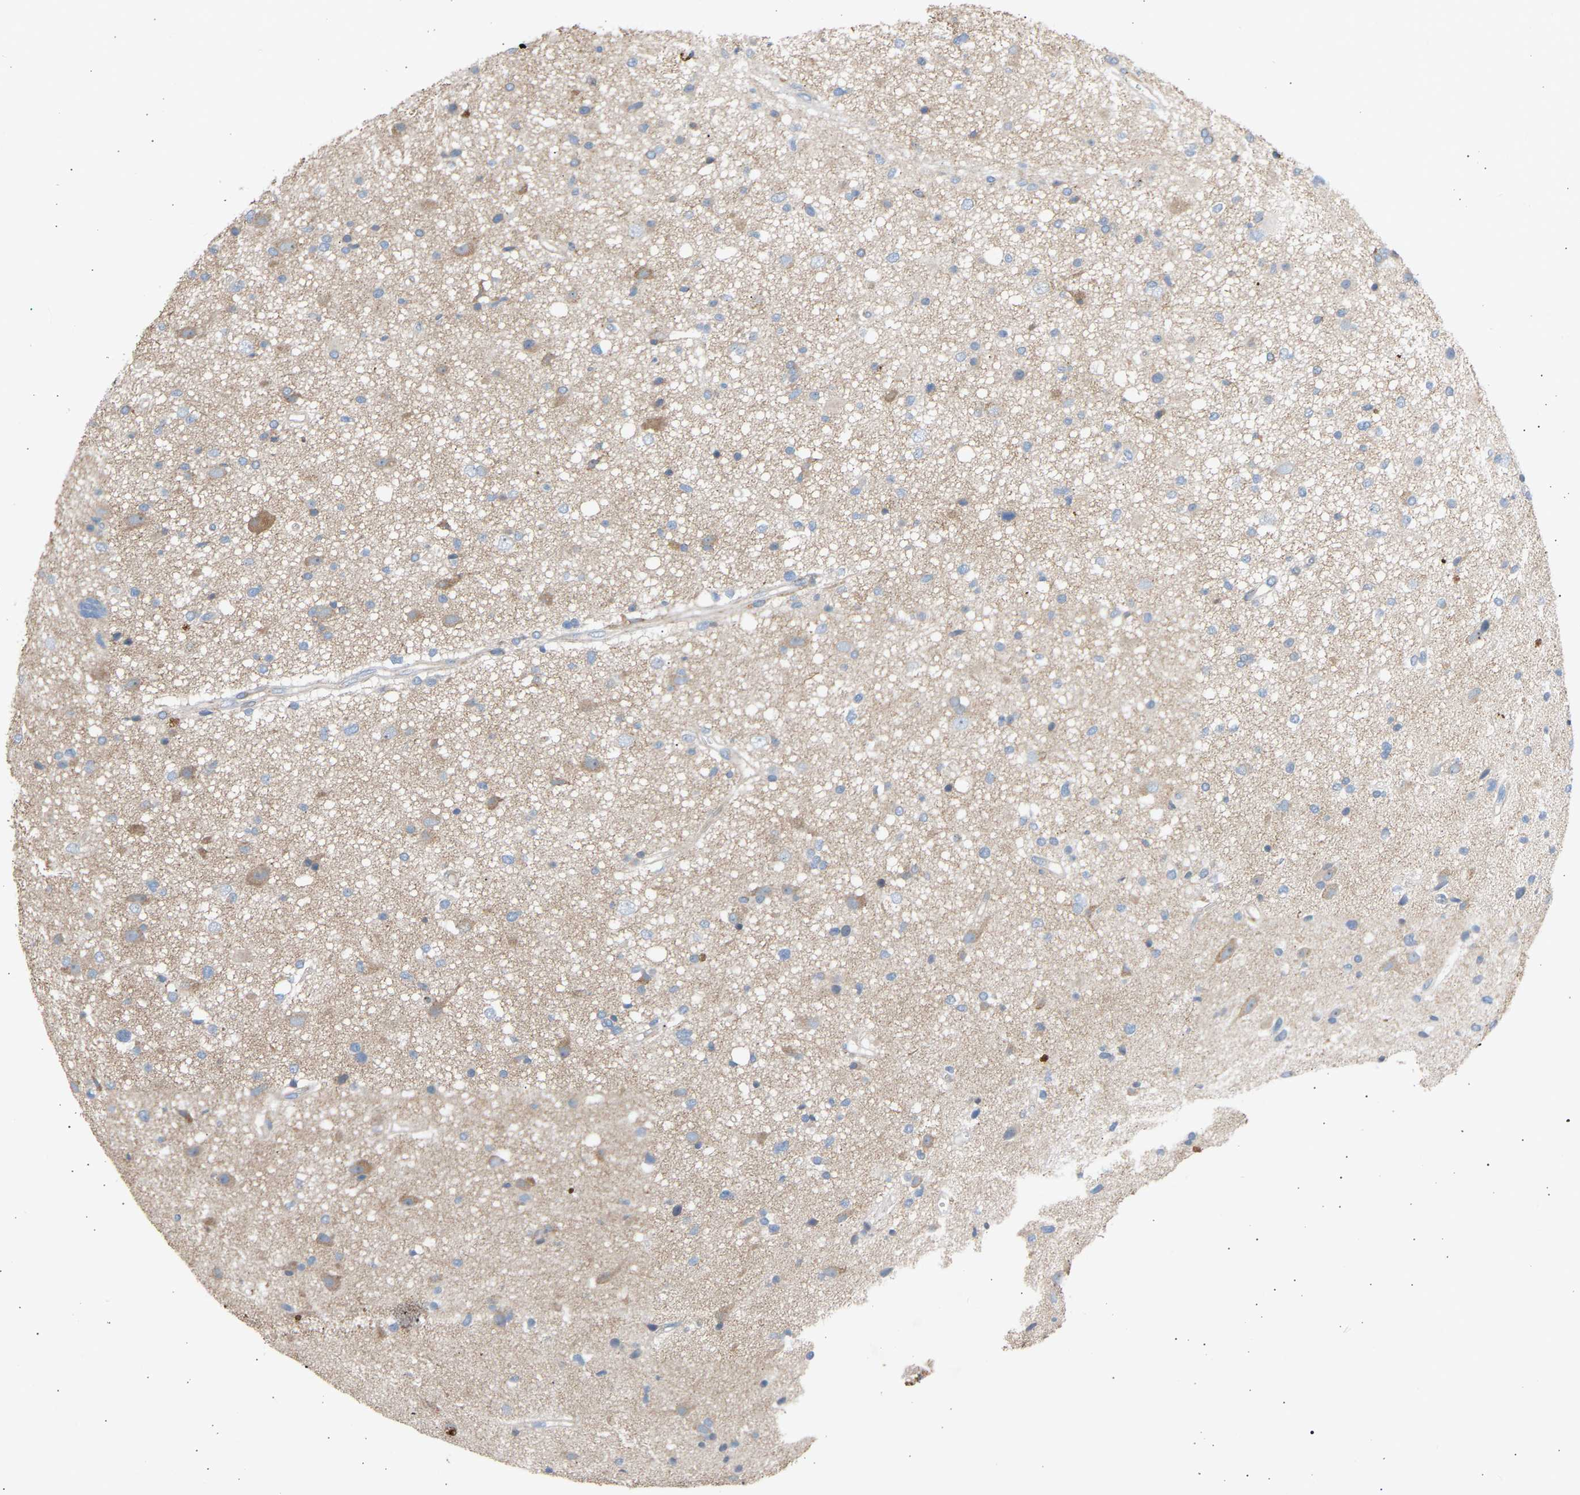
{"staining": {"intensity": "weak", "quantity": "<25%", "location": "cytoplasmic/membranous"}, "tissue": "glioma", "cell_type": "Tumor cells", "image_type": "cancer", "snomed": [{"axis": "morphology", "description": "Glioma, malignant, High grade"}, {"axis": "topography", "description": "Brain"}], "caption": "Immunohistochemical staining of human high-grade glioma (malignant) shows no significant staining in tumor cells. (Immunohistochemistry, brightfield microscopy, high magnification).", "gene": "GCN1", "patient": {"sex": "male", "age": 33}}